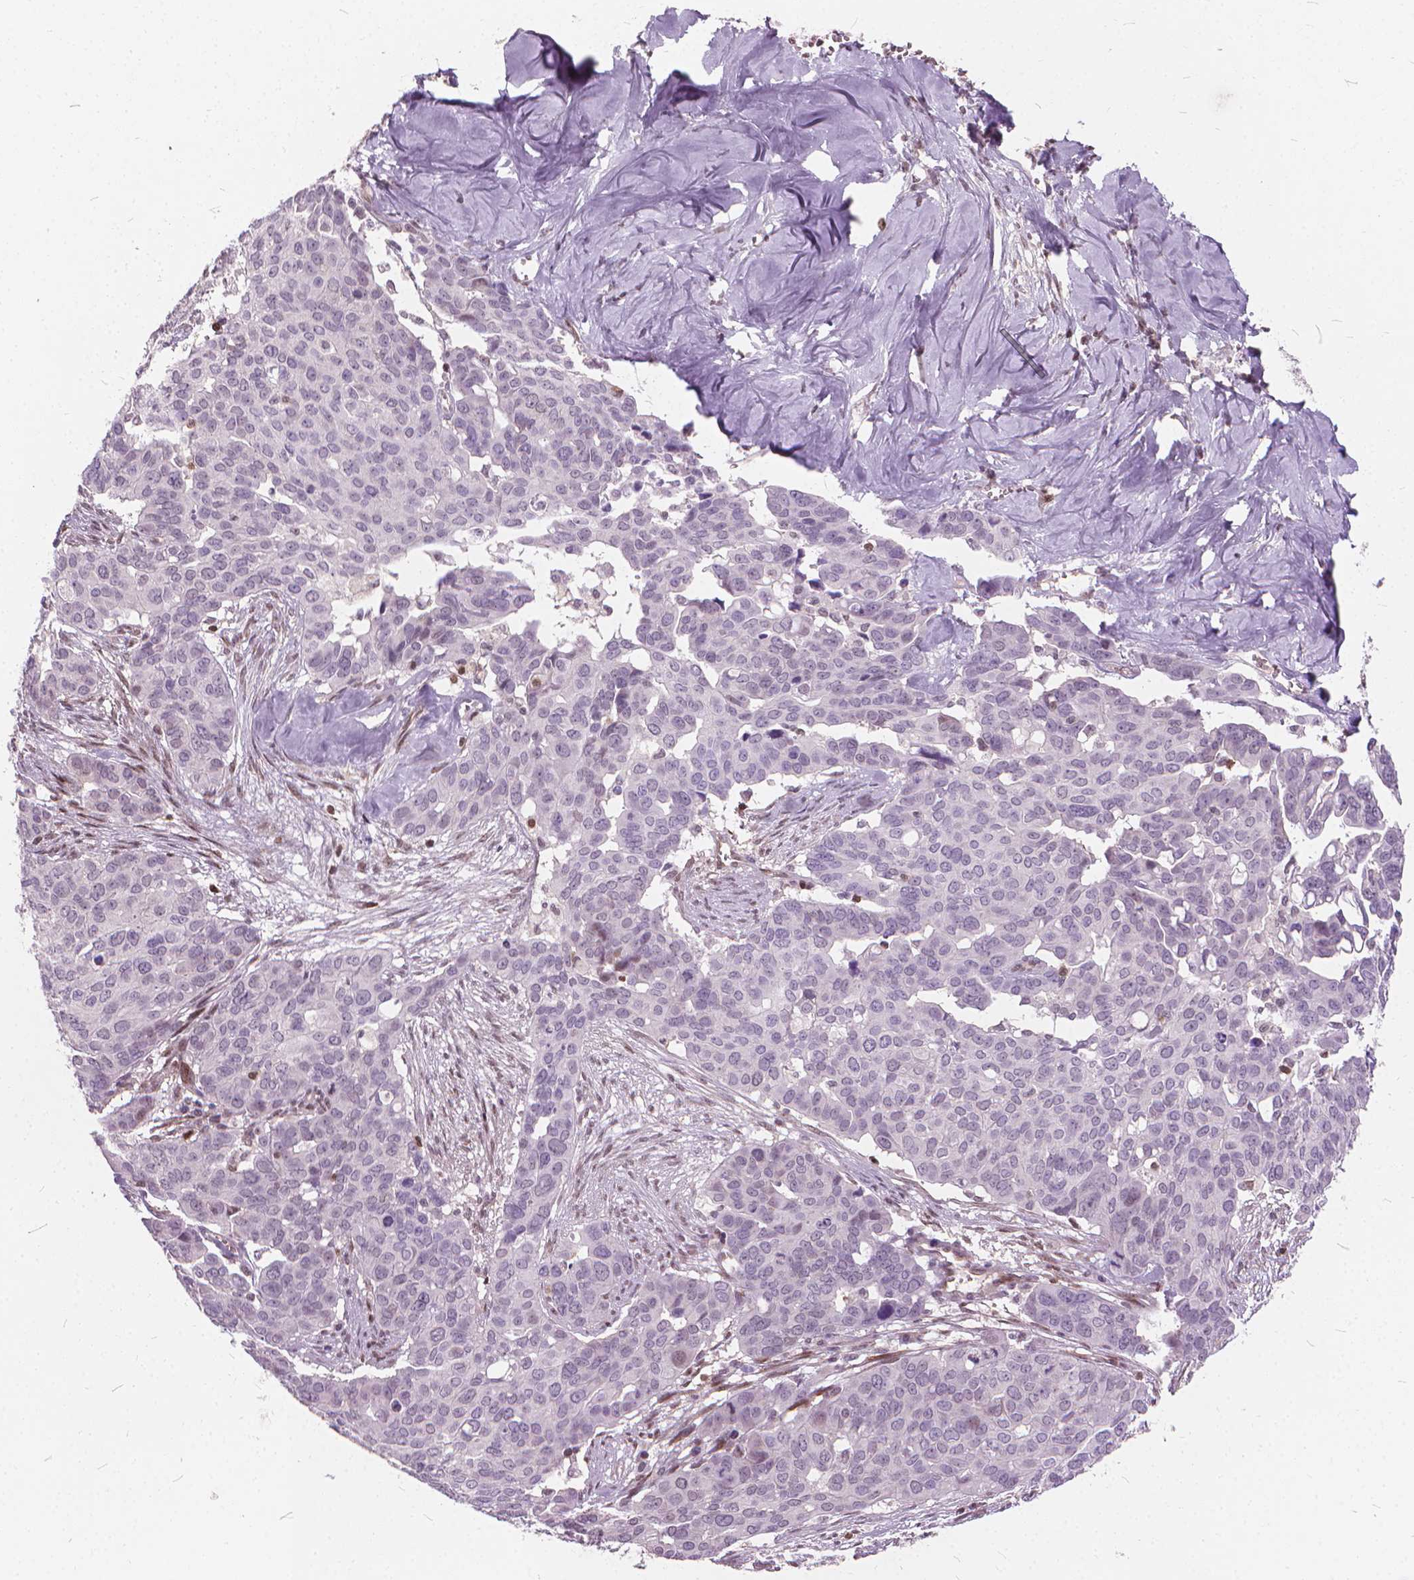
{"staining": {"intensity": "negative", "quantity": "none", "location": "none"}, "tissue": "ovarian cancer", "cell_type": "Tumor cells", "image_type": "cancer", "snomed": [{"axis": "morphology", "description": "Carcinoma, endometroid"}, {"axis": "topography", "description": "Ovary"}], "caption": "Immunohistochemical staining of ovarian endometroid carcinoma reveals no significant expression in tumor cells.", "gene": "STAT5B", "patient": {"sex": "female", "age": 78}}